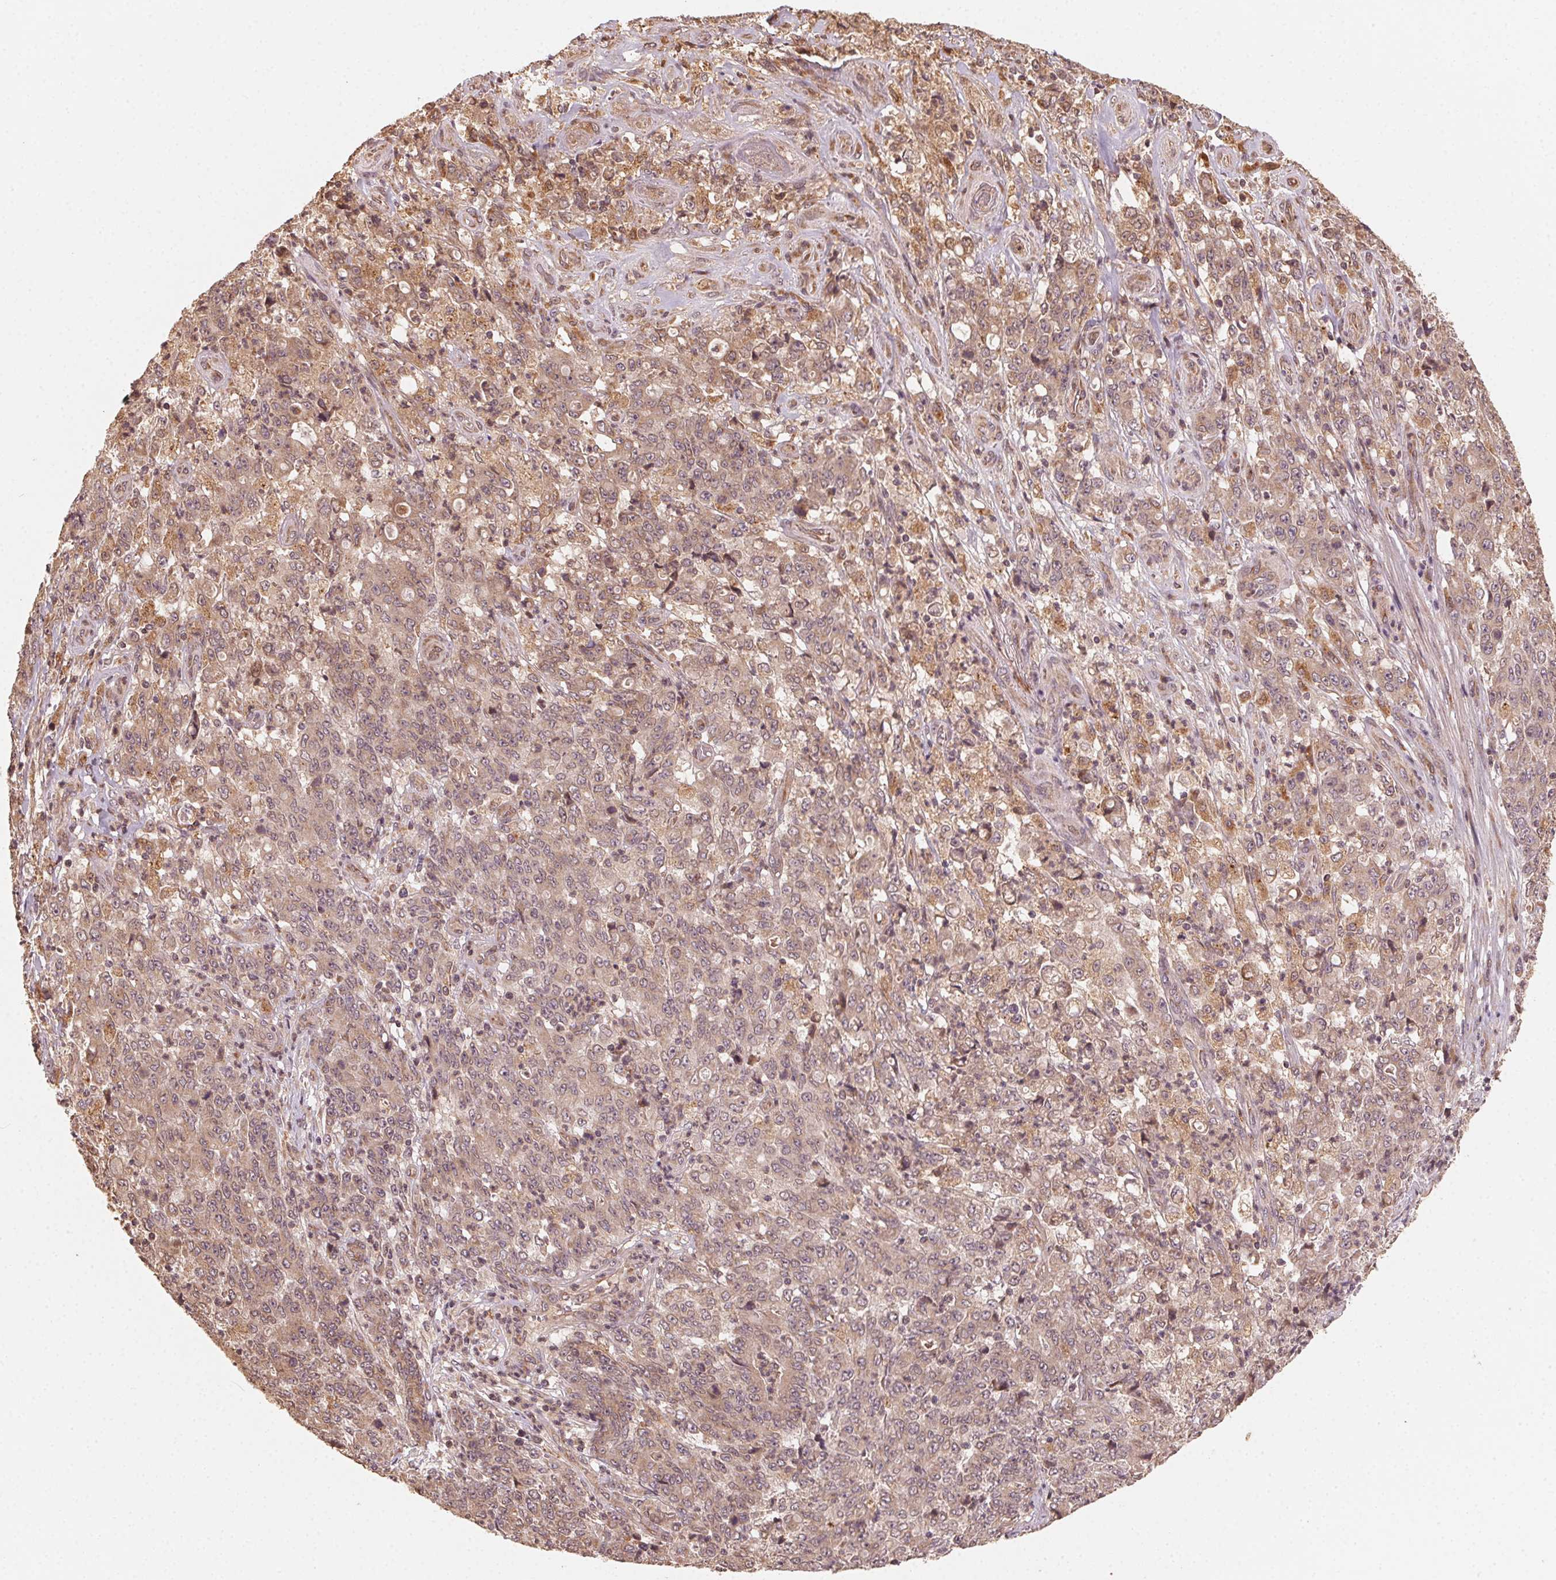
{"staining": {"intensity": "weak", "quantity": ">75%", "location": "cytoplasmic/membranous"}, "tissue": "stomach cancer", "cell_type": "Tumor cells", "image_type": "cancer", "snomed": [{"axis": "morphology", "description": "Adenocarcinoma, NOS"}, {"axis": "topography", "description": "Stomach, lower"}], "caption": "Protein staining shows weak cytoplasmic/membranous staining in approximately >75% of tumor cells in stomach adenocarcinoma. (IHC, brightfield microscopy, high magnification).", "gene": "WBP2", "patient": {"sex": "female", "age": 71}}